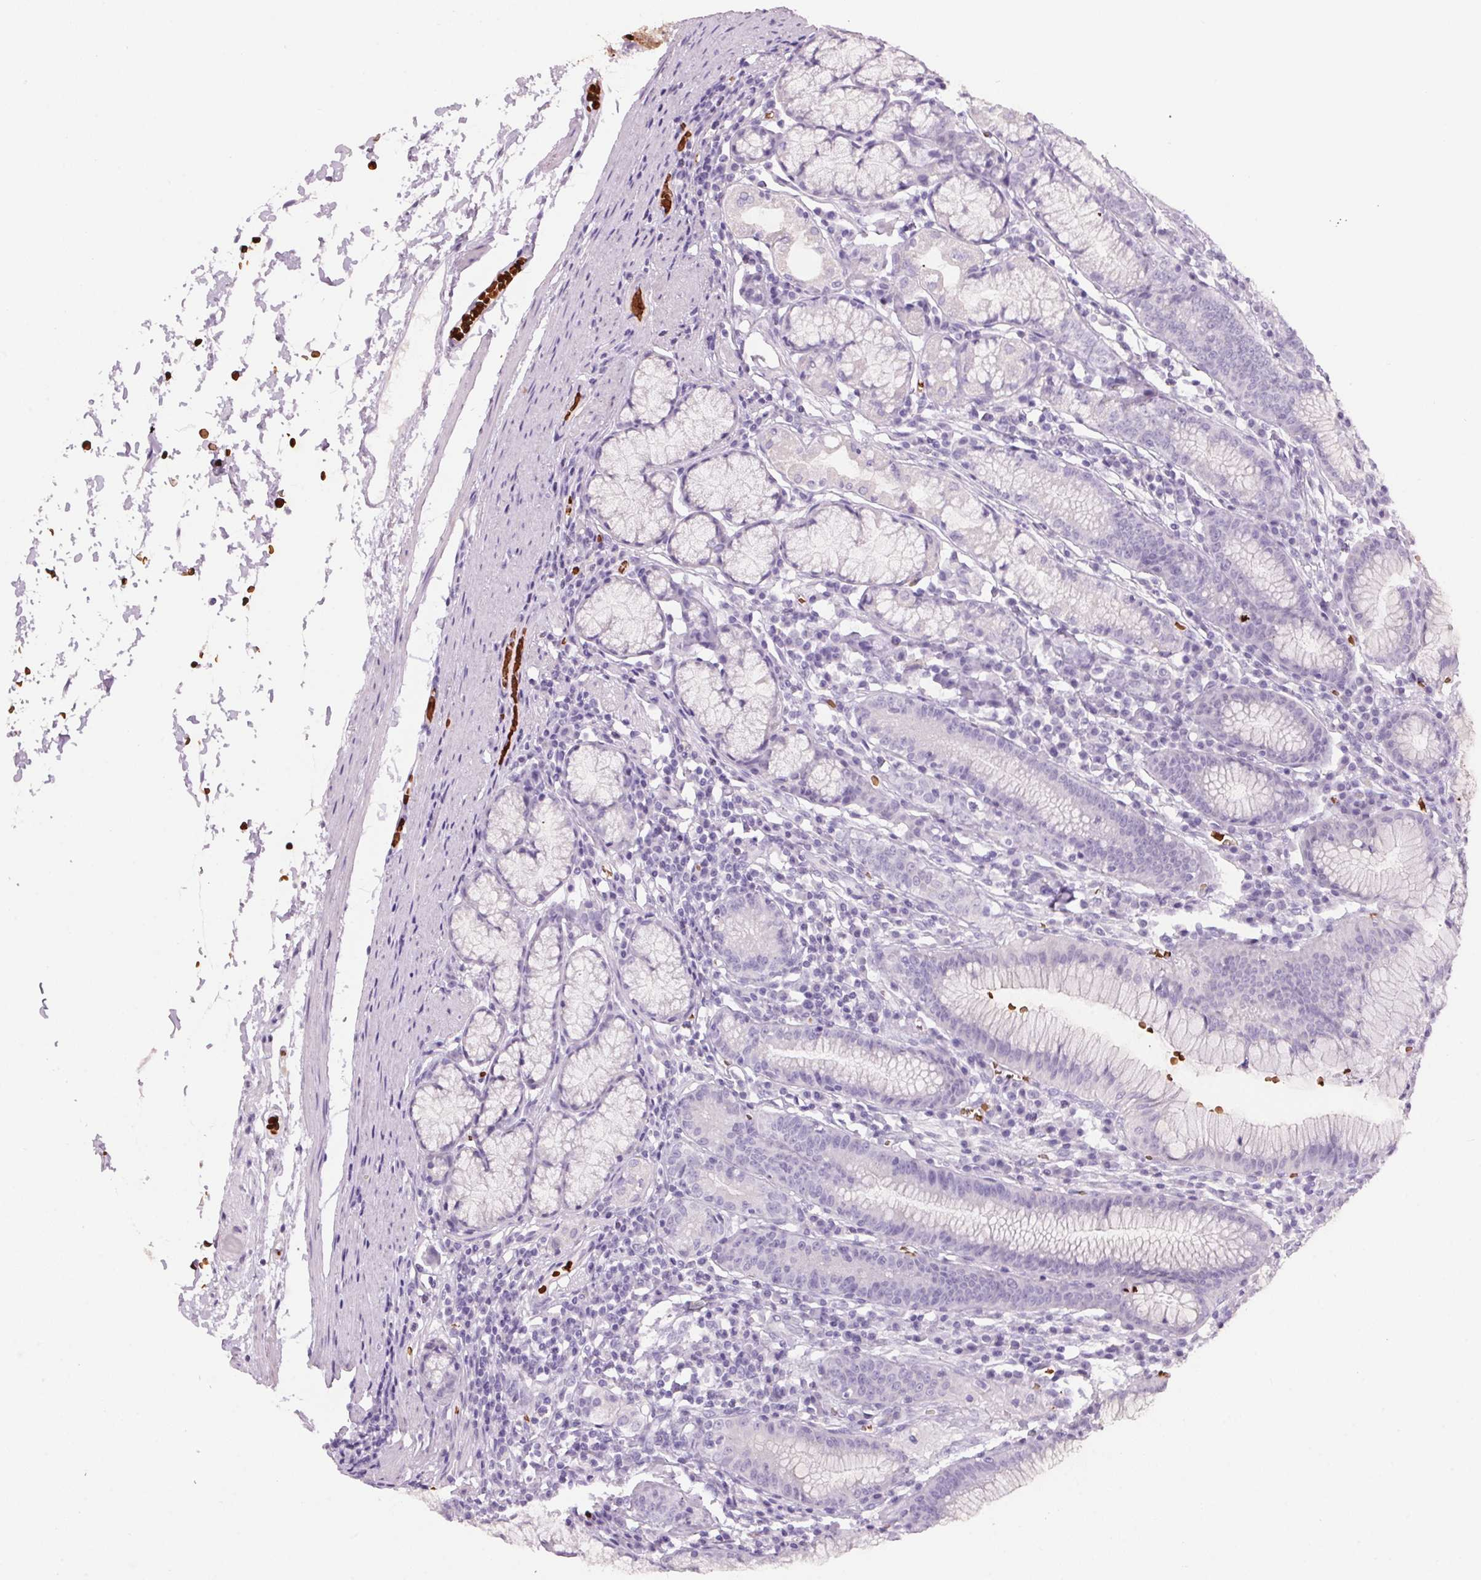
{"staining": {"intensity": "negative", "quantity": "none", "location": "none"}, "tissue": "stomach", "cell_type": "Glandular cells", "image_type": "normal", "snomed": [{"axis": "morphology", "description": "Normal tissue, NOS"}, {"axis": "topography", "description": "Stomach"}], "caption": "Immunohistochemistry photomicrograph of unremarkable stomach: human stomach stained with DAB reveals no significant protein expression in glandular cells.", "gene": "HBQ1", "patient": {"sex": "male", "age": 55}}